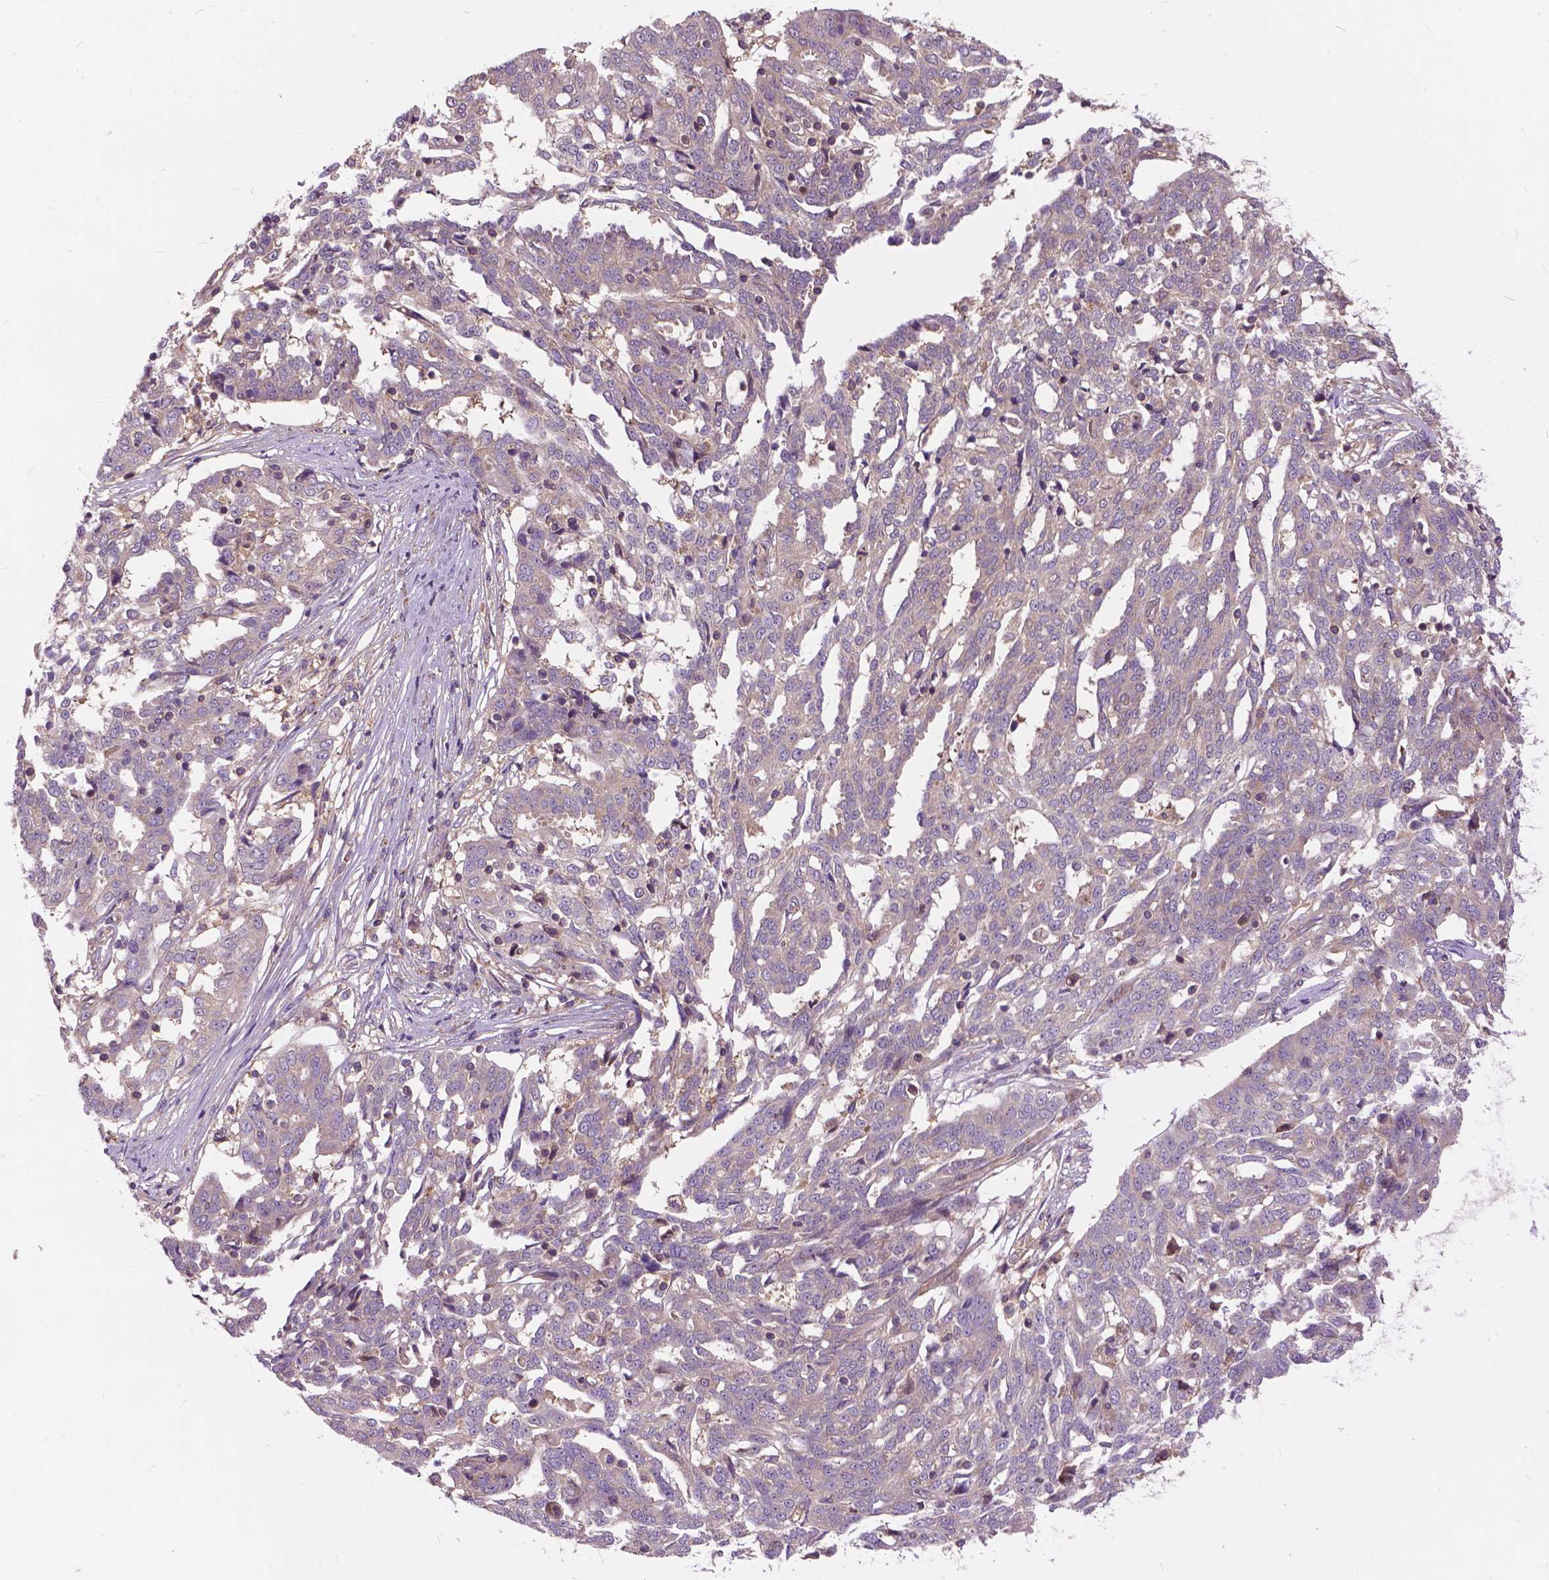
{"staining": {"intensity": "negative", "quantity": "none", "location": "none"}, "tissue": "ovarian cancer", "cell_type": "Tumor cells", "image_type": "cancer", "snomed": [{"axis": "morphology", "description": "Cystadenocarcinoma, serous, NOS"}, {"axis": "topography", "description": "Ovary"}], "caption": "Immunohistochemistry of serous cystadenocarcinoma (ovarian) shows no expression in tumor cells.", "gene": "MZT1", "patient": {"sex": "female", "age": 67}}